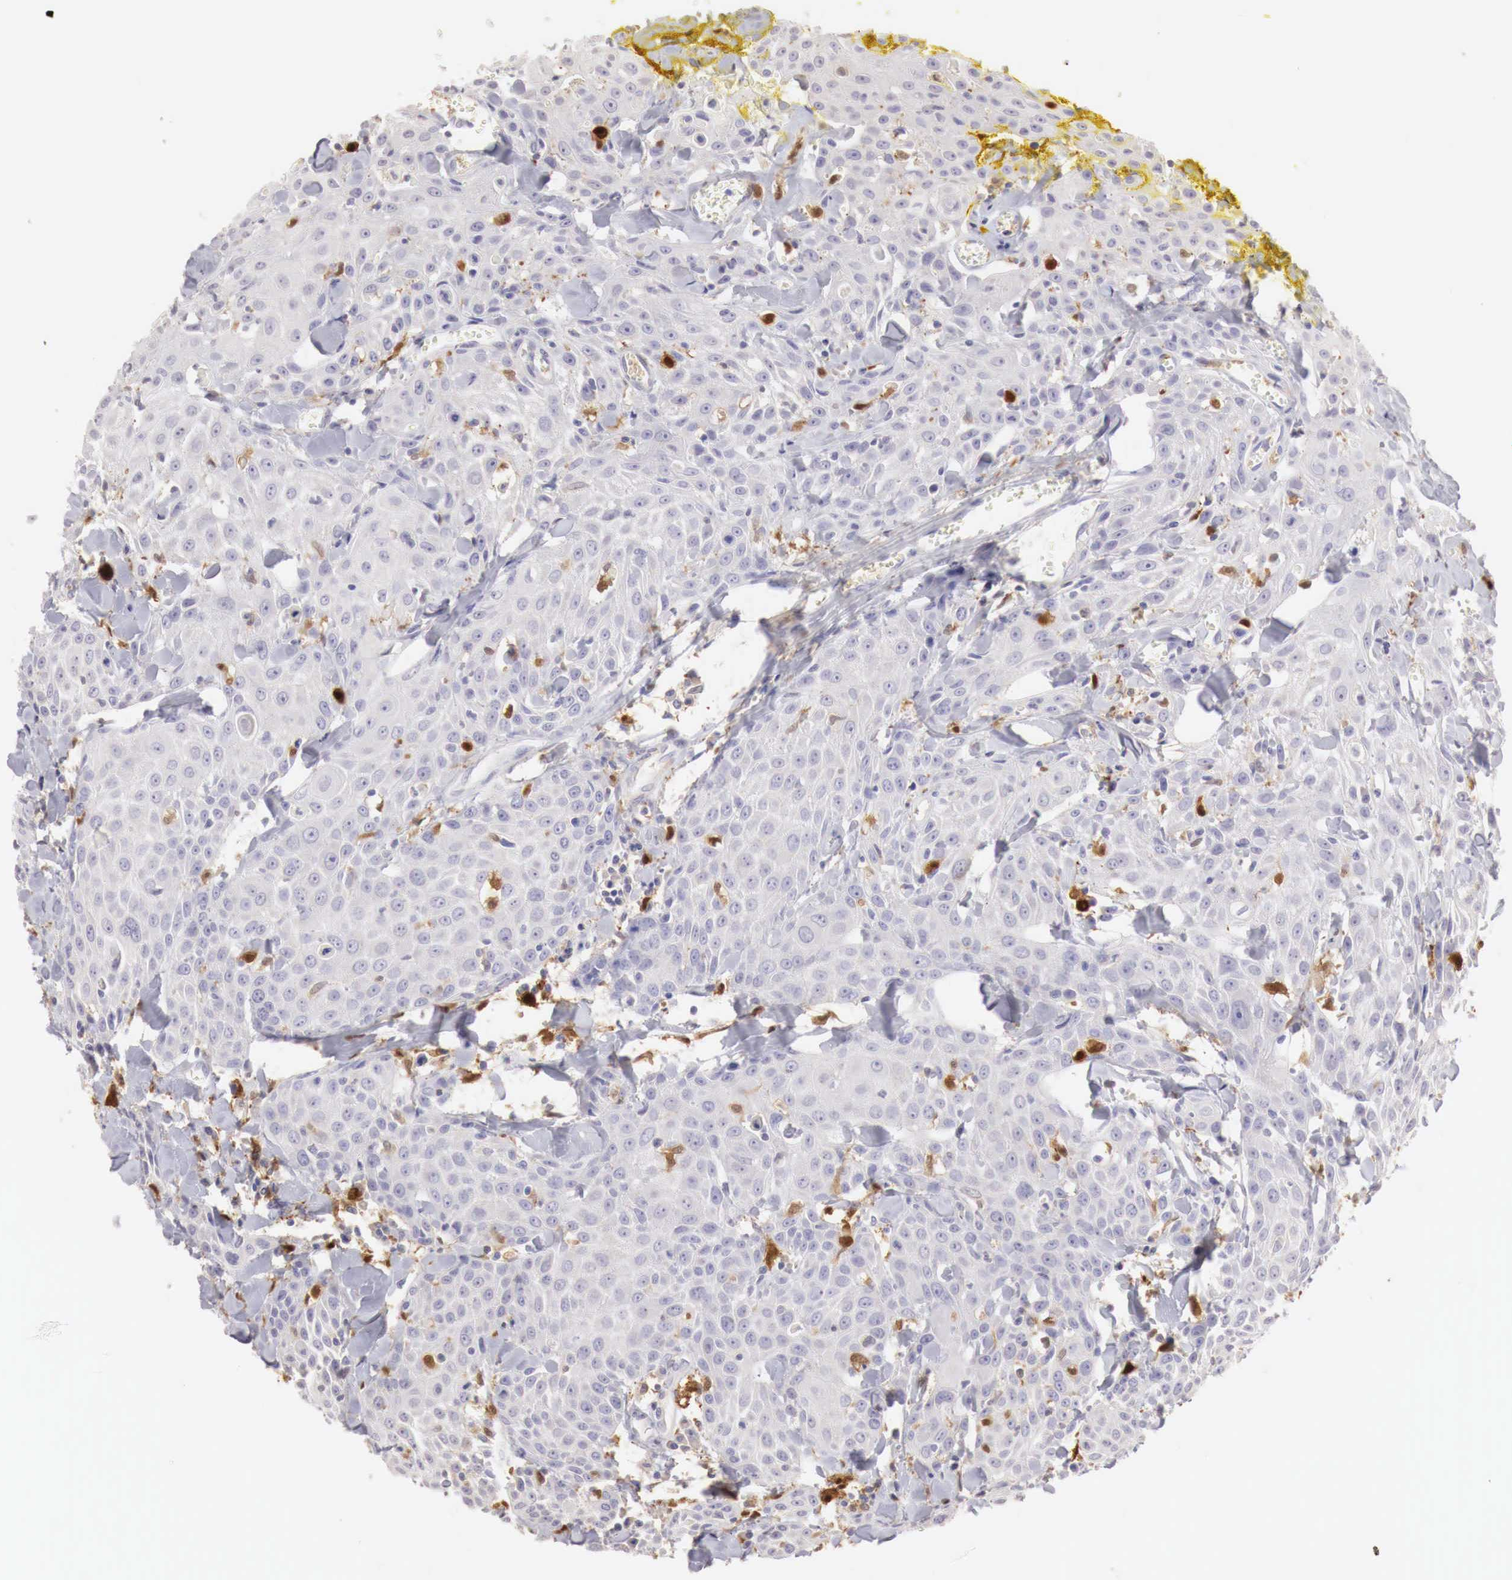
{"staining": {"intensity": "negative", "quantity": "none", "location": "none"}, "tissue": "head and neck cancer", "cell_type": "Tumor cells", "image_type": "cancer", "snomed": [{"axis": "morphology", "description": "Squamous cell carcinoma, NOS"}, {"axis": "topography", "description": "Oral tissue"}, {"axis": "topography", "description": "Head-Neck"}], "caption": "Immunohistochemical staining of human head and neck cancer (squamous cell carcinoma) shows no significant positivity in tumor cells. Brightfield microscopy of IHC stained with DAB (3,3'-diaminobenzidine) (brown) and hematoxylin (blue), captured at high magnification.", "gene": "RENBP", "patient": {"sex": "female", "age": 82}}